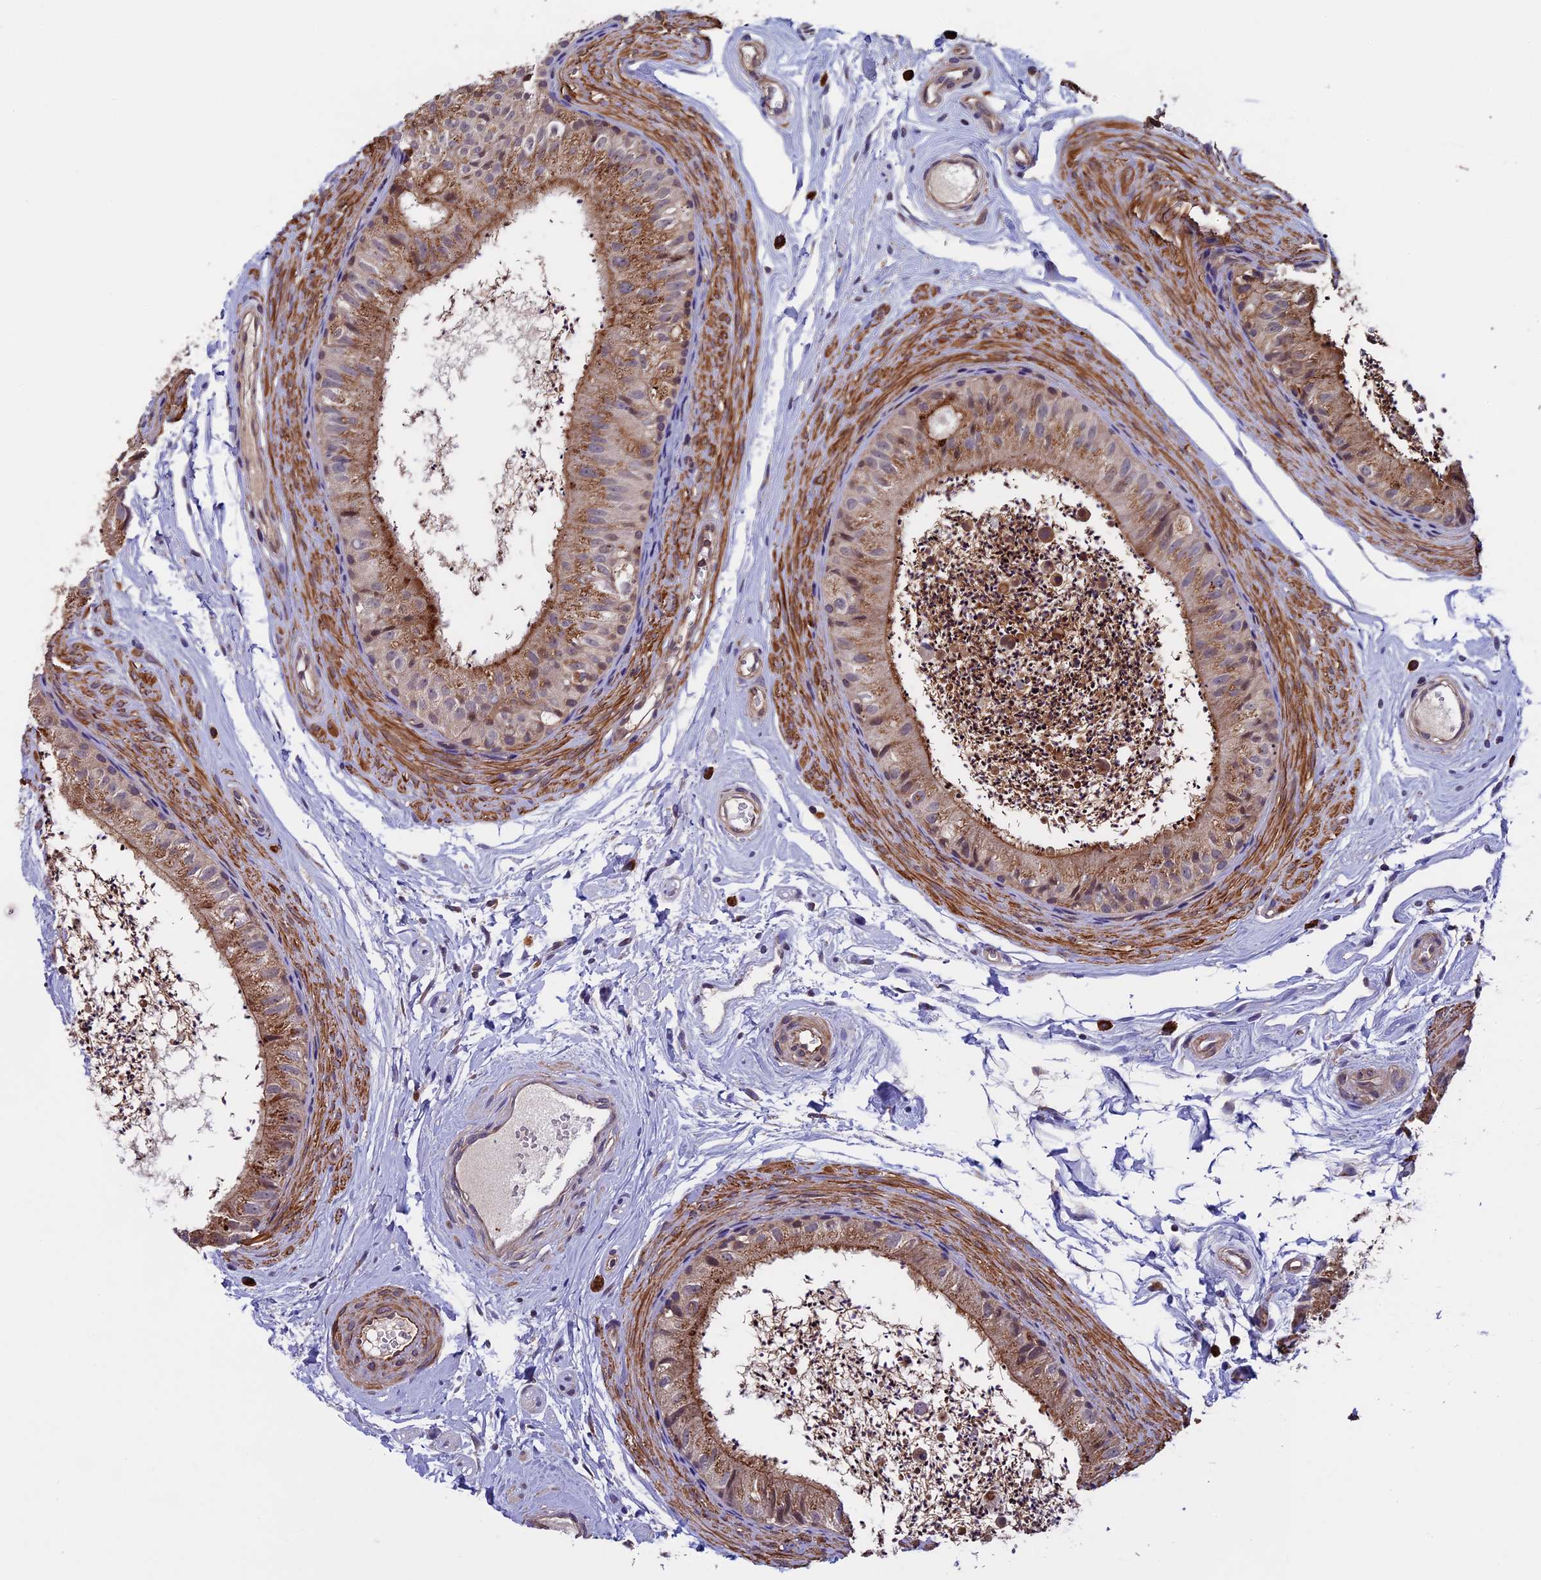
{"staining": {"intensity": "moderate", "quantity": ">75%", "location": "cytoplasmic/membranous"}, "tissue": "epididymis", "cell_type": "Glandular cells", "image_type": "normal", "snomed": [{"axis": "morphology", "description": "Normal tissue, NOS"}, {"axis": "topography", "description": "Epididymis"}], "caption": "Moderate cytoplasmic/membranous positivity for a protein is seen in approximately >75% of glandular cells of normal epididymis using immunohistochemistry (IHC).", "gene": "SLC9A5", "patient": {"sex": "male", "age": 56}}